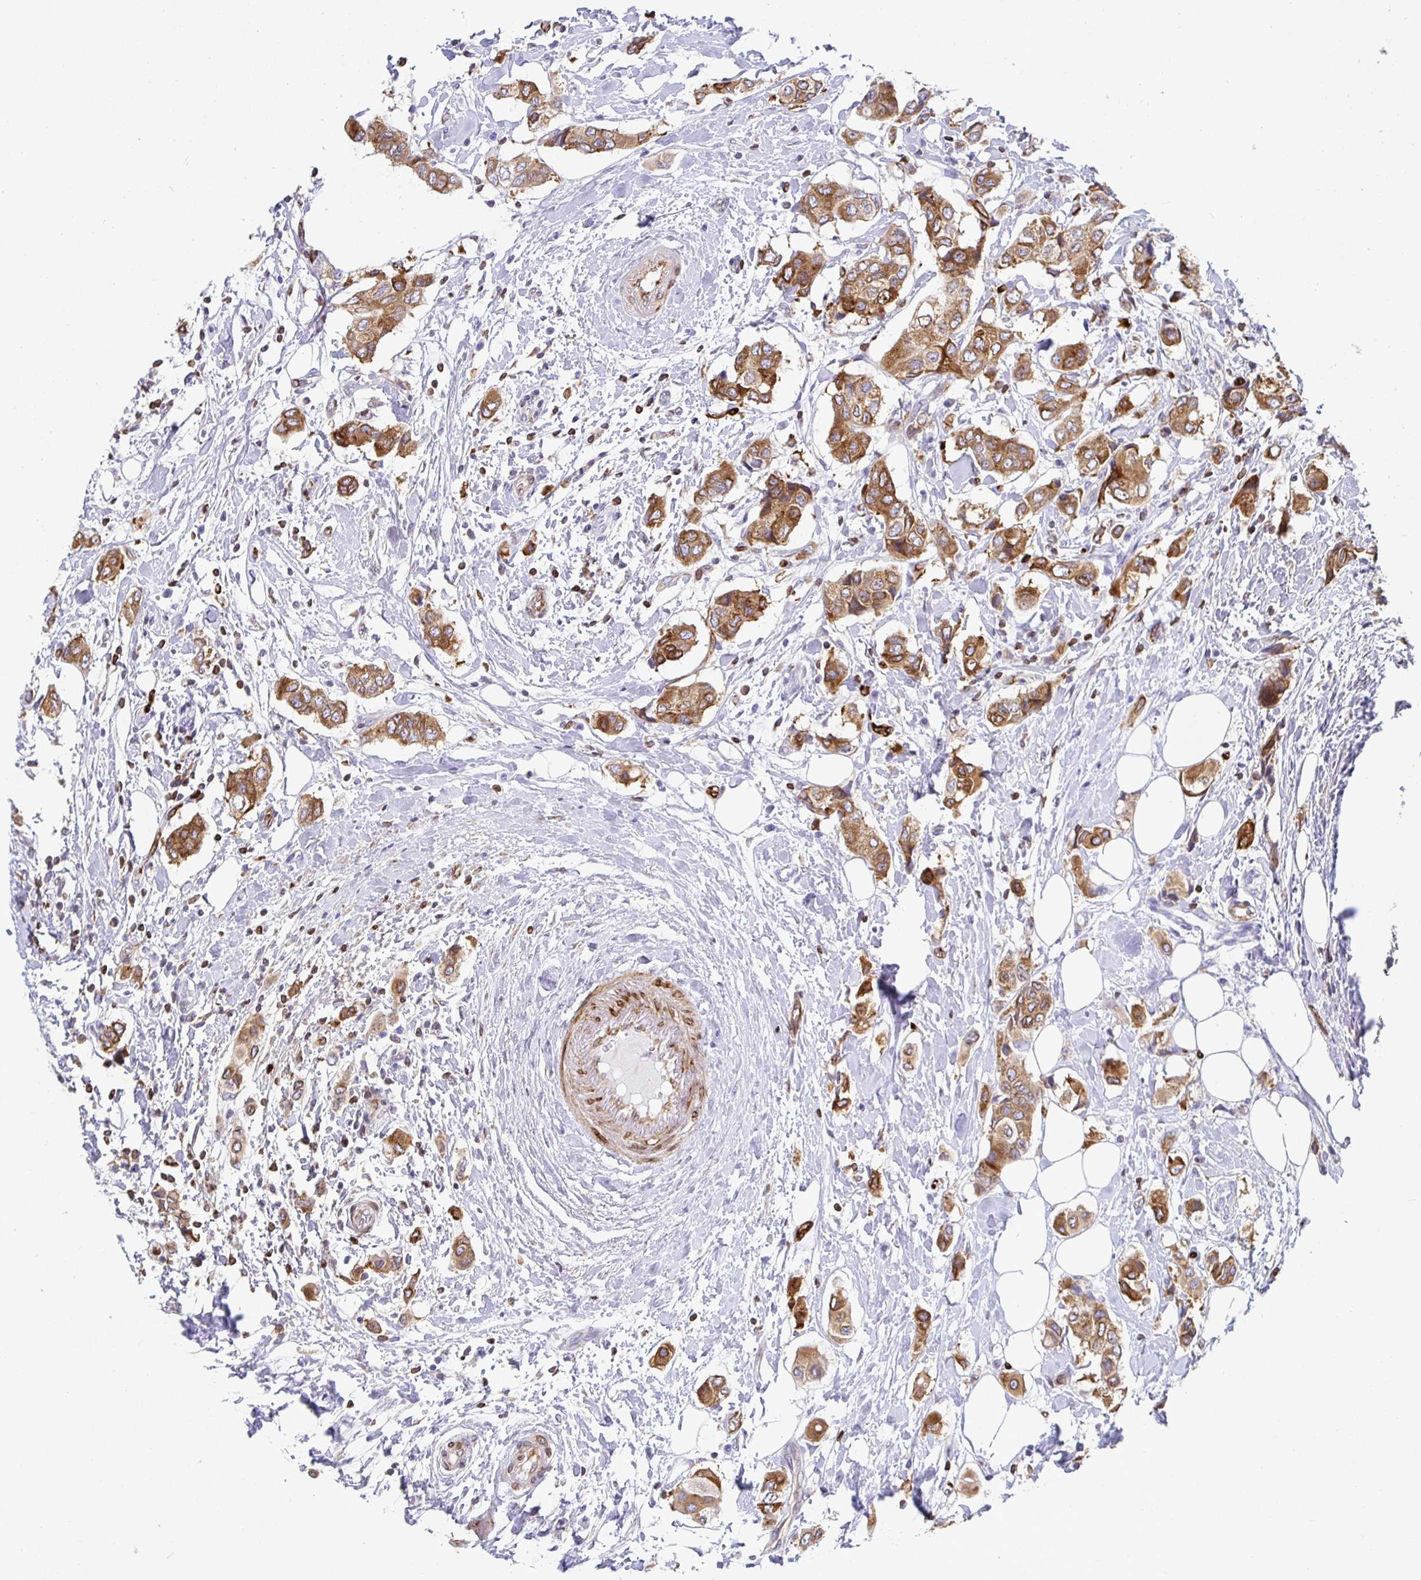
{"staining": {"intensity": "moderate", "quantity": ">75%", "location": "cytoplasmic/membranous"}, "tissue": "breast cancer", "cell_type": "Tumor cells", "image_type": "cancer", "snomed": [{"axis": "morphology", "description": "Lobular carcinoma"}, {"axis": "topography", "description": "Breast"}], "caption": "Breast lobular carcinoma was stained to show a protein in brown. There is medium levels of moderate cytoplasmic/membranous positivity in approximately >75% of tumor cells.", "gene": "TP53I11", "patient": {"sex": "female", "age": 51}}